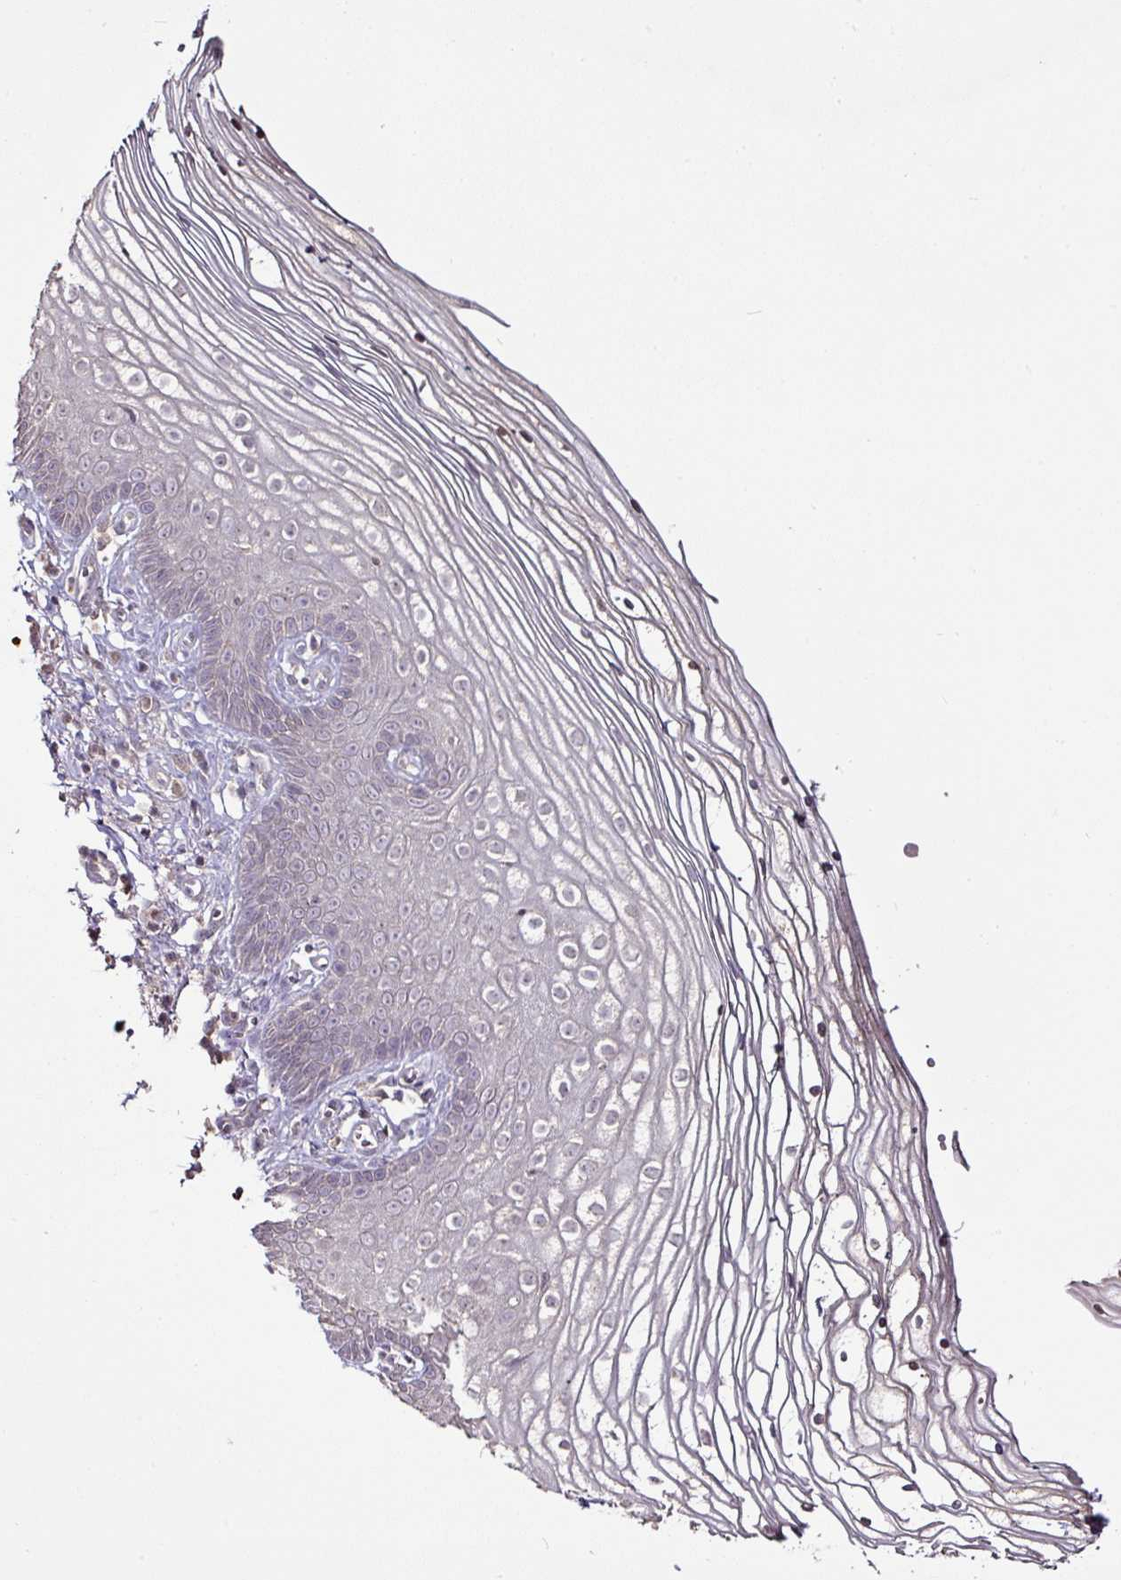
{"staining": {"intensity": "negative", "quantity": "none", "location": "none"}, "tissue": "vagina", "cell_type": "Squamous epithelial cells", "image_type": "normal", "snomed": [{"axis": "morphology", "description": "Normal tissue, NOS"}, {"axis": "topography", "description": "Vagina"}], "caption": "Protein analysis of normal vagina shows no significant positivity in squamous epithelial cells. The staining is performed using DAB (3,3'-diaminobenzidine) brown chromogen with nuclei counter-stained in using hematoxylin.", "gene": "RPL38", "patient": {"sex": "female", "age": 56}}